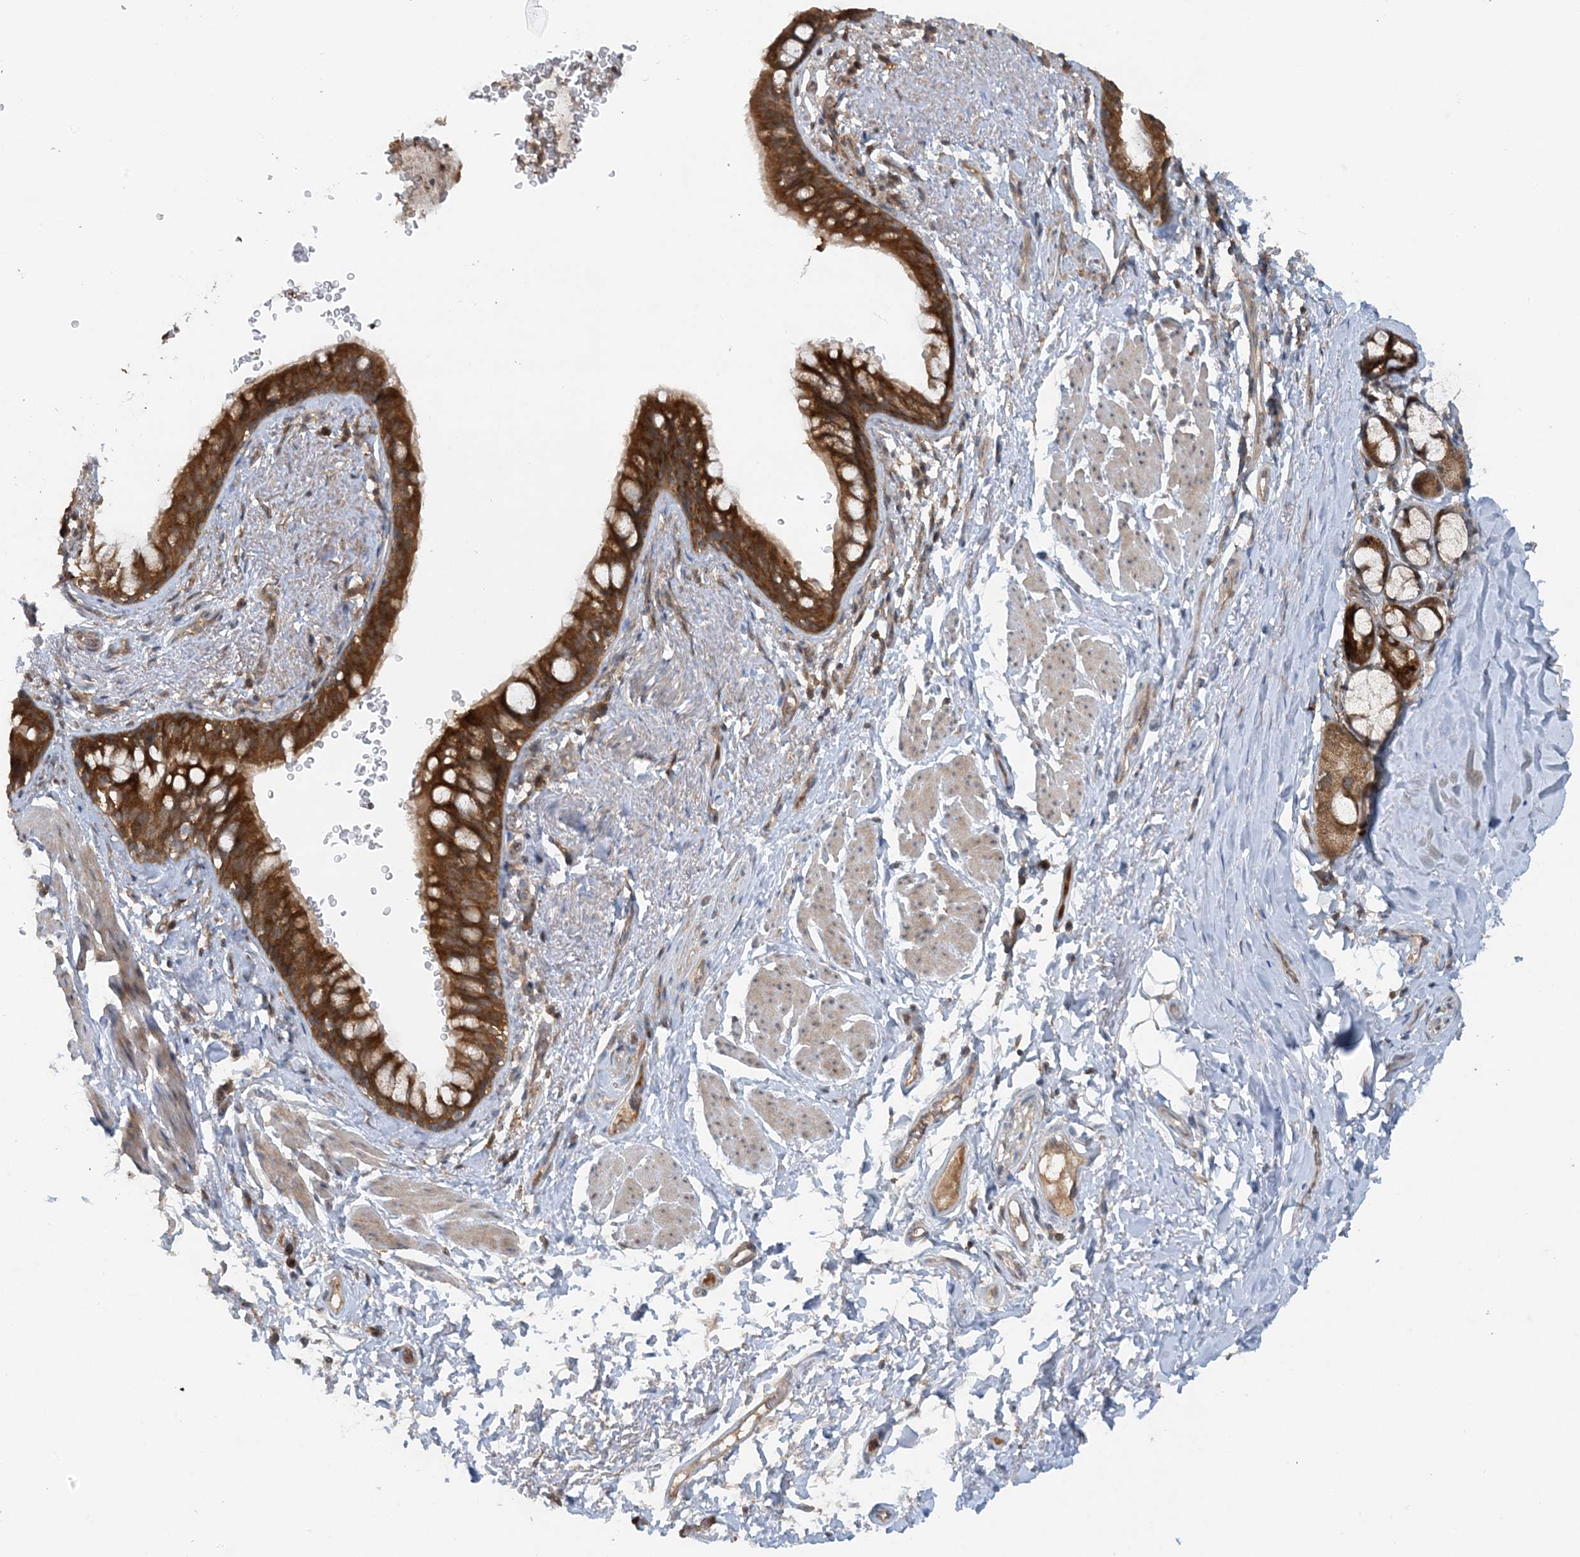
{"staining": {"intensity": "strong", "quantity": ">75%", "location": "cytoplasmic/membranous"}, "tissue": "bronchus", "cell_type": "Respiratory epithelial cells", "image_type": "normal", "snomed": [{"axis": "morphology", "description": "Normal tissue, NOS"}, {"axis": "topography", "description": "Cartilage tissue"}, {"axis": "topography", "description": "Bronchus"}], "caption": "A brown stain labels strong cytoplasmic/membranous staining of a protein in respiratory epithelial cells of unremarkable bronchus.", "gene": "STAM2", "patient": {"sex": "female", "age": 36}}